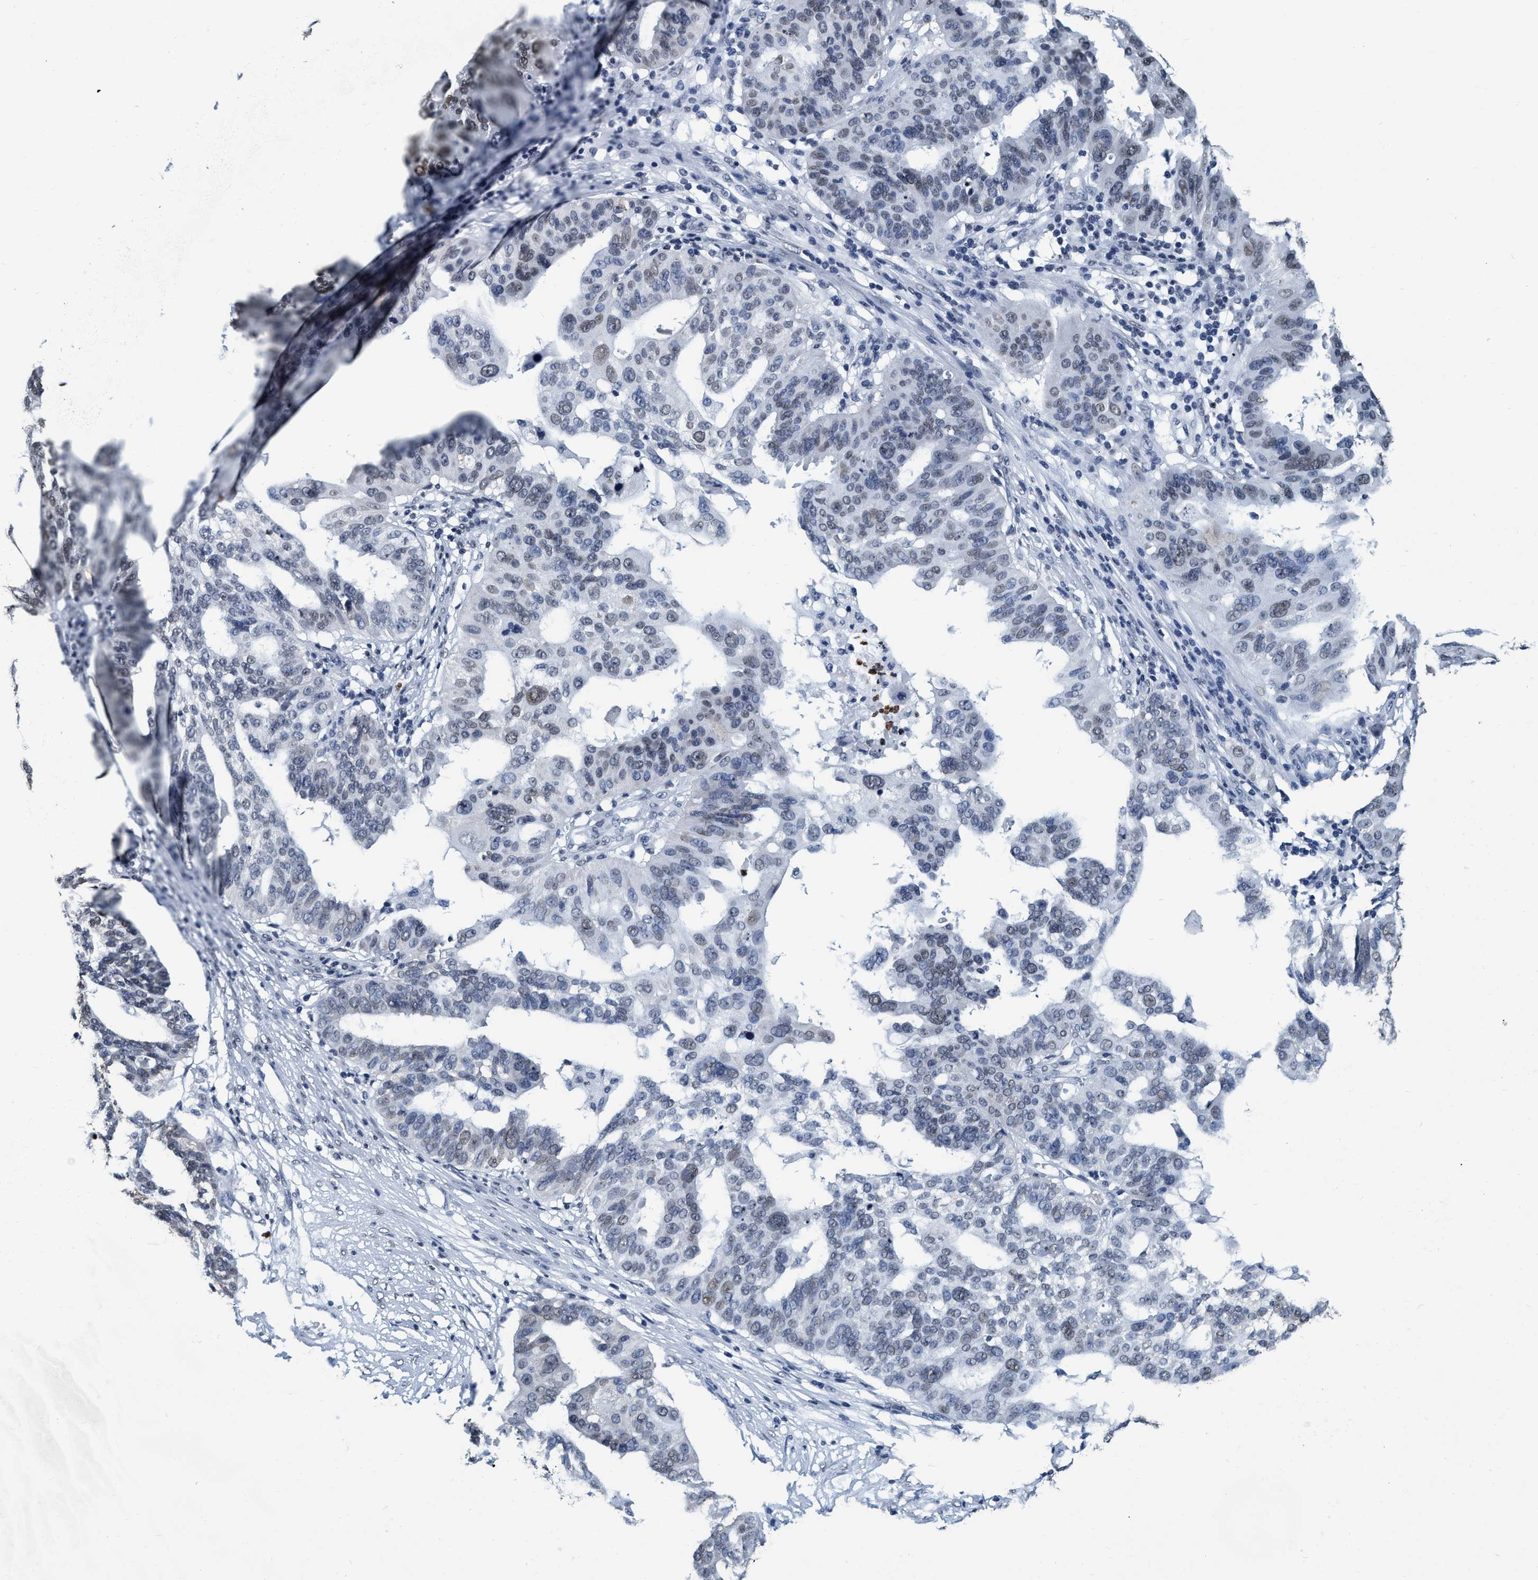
{"staining": {"intensity": "weak", "quantity": "<25%", "location": "nuclear"}, "tissue": "ovarian cancer", "cell_type": "Tumor cells", "image_type": "cancer", "snomed": [{"axis": "morphology", "description": "Cystadenocarcinoma, serous, NOS"}, {"axis": "topography", "description": "Ovary"}], "caption": "Image shows no protein staining in tumor cells of ovarian serous cystadenocarcinoma tissue.", "gene": "CCNE2", "patient": {"sex": "female", "age": 59}}